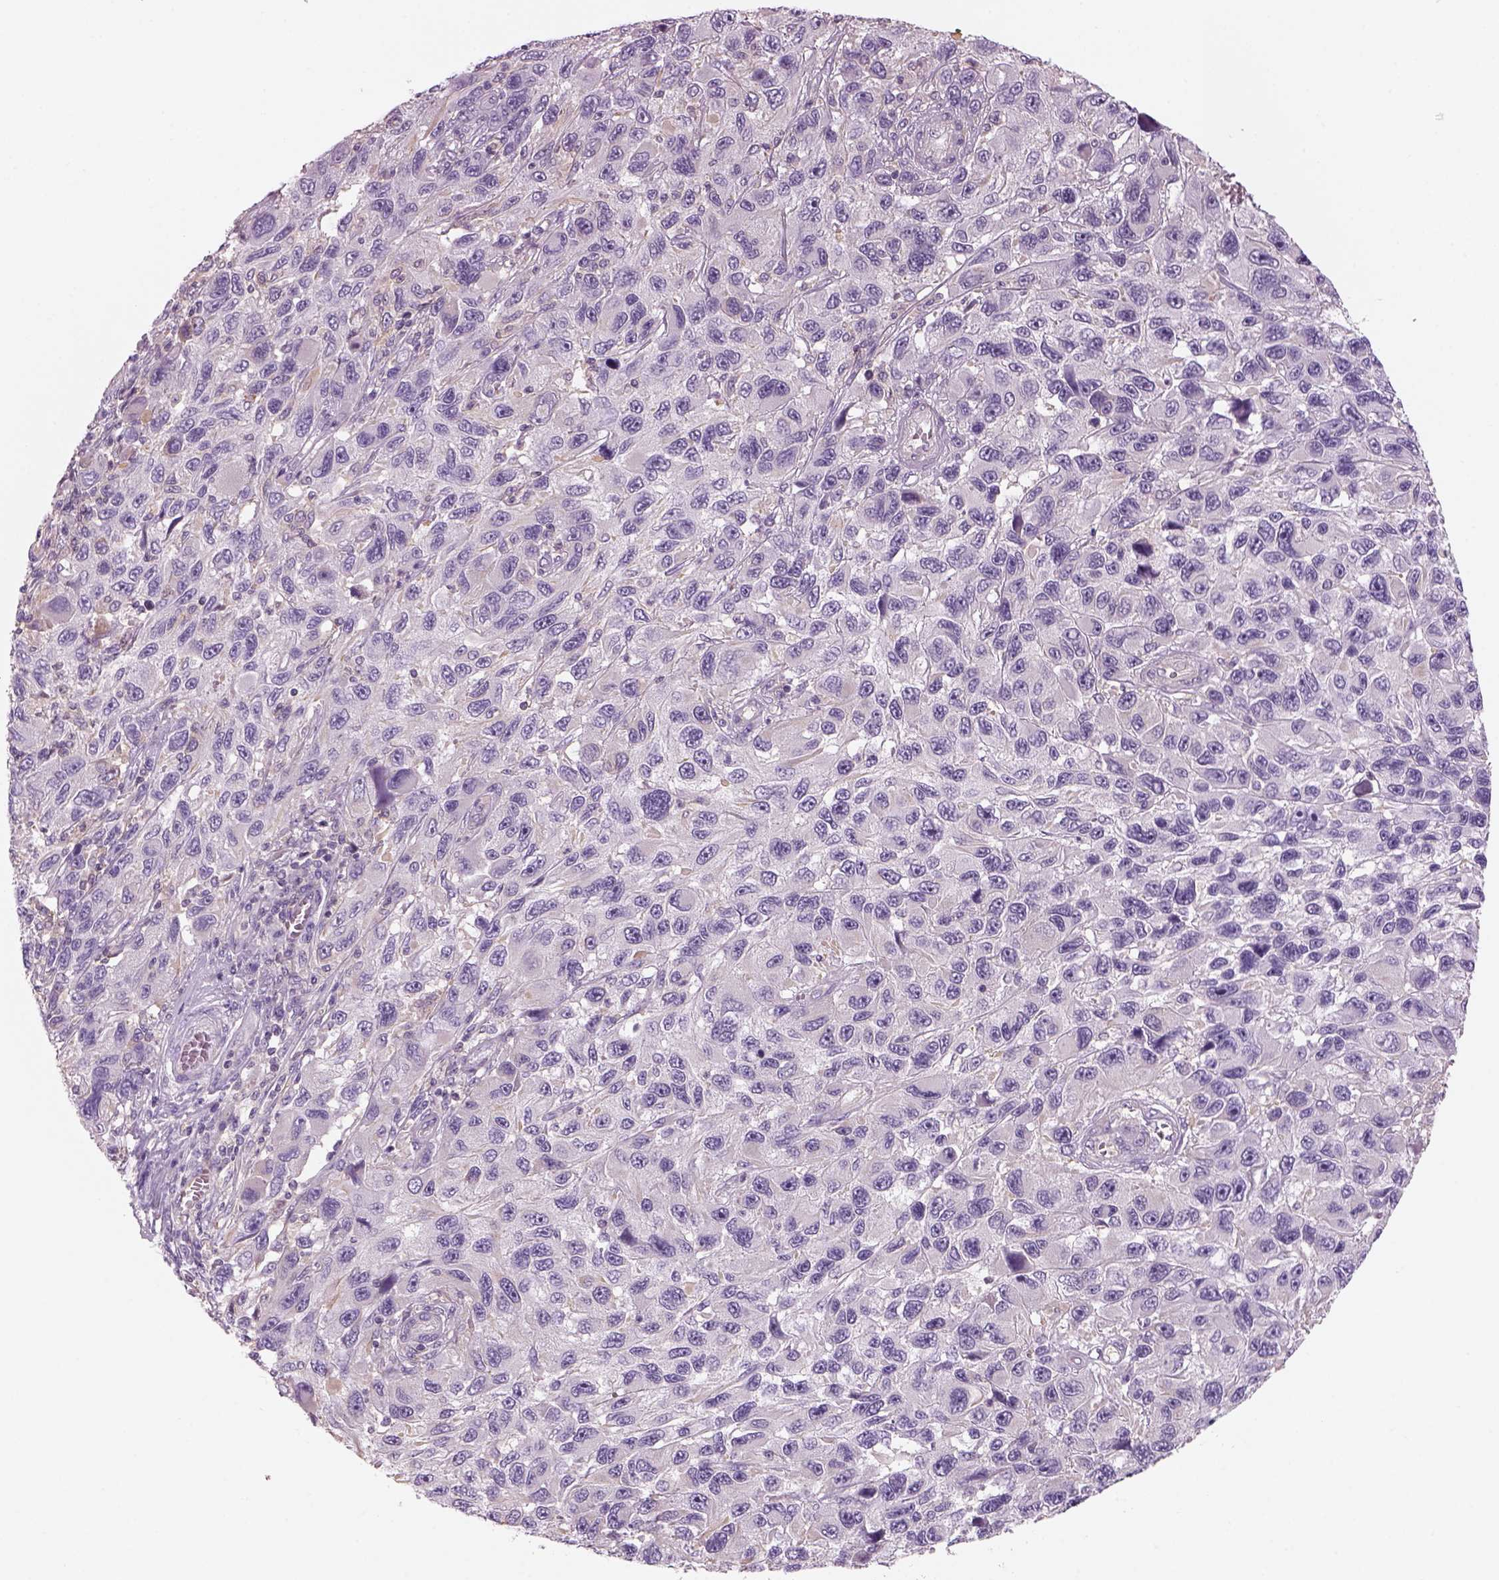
{"staining": {"intensity": "negative", "quantity": "none", "location": "none"}, "tissue": "melanoma", "cell_type": "Tumor cells", "image_type": "cancer", "snomed": [{"axis": "morphology", "description": "Malignant melanoma, NOS"}, {"axis": "topography", "description": "Skin"}], "caption": "DAB immunohistochemical staining of human malignant melanoma shows no significant expression in tumor cells.", "gene": "SLC1A7", "patient": {"sex": "male", "age": 53}}